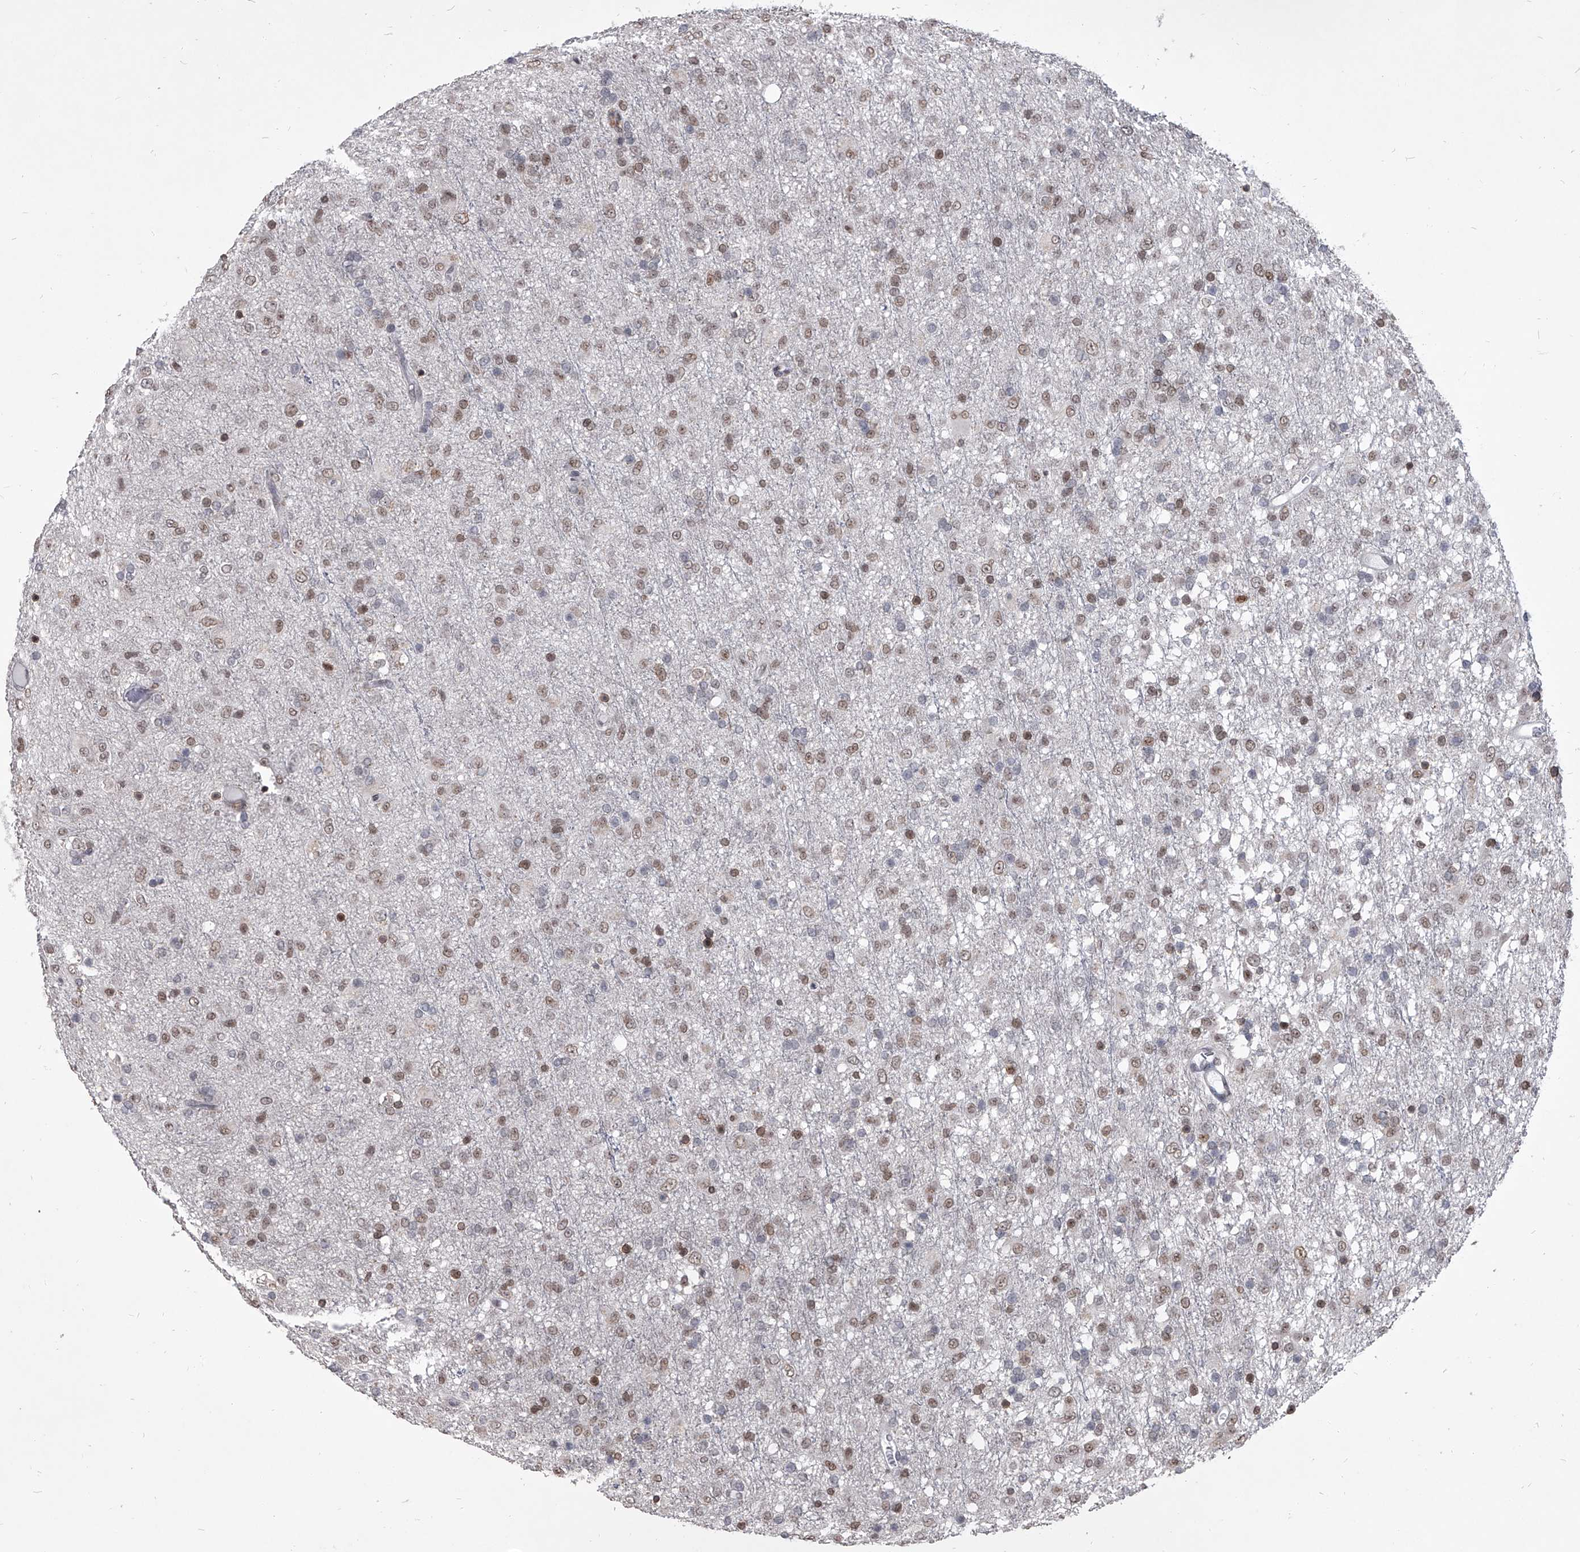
{"staining": {"intensity": "weak", "quantity": "25%-75%", "location": "nuclear"}, "tissue": "glioma", "cell_type": "Tumor cells", "image_type": "cancer", "snomed": [{"axis": "morphology", "description": "Glioma, malignant, Low grade"}, {"axis": "topography", "description": "Brain"}], "caption": "High-power microscopy captured an IHC photomicrograph of glioma, revealing weak nuclear positivity in approximately 25%-75% of tumor cells.", "gene": "PPIL4", "patient": {"sex": "male", "age": 65}}